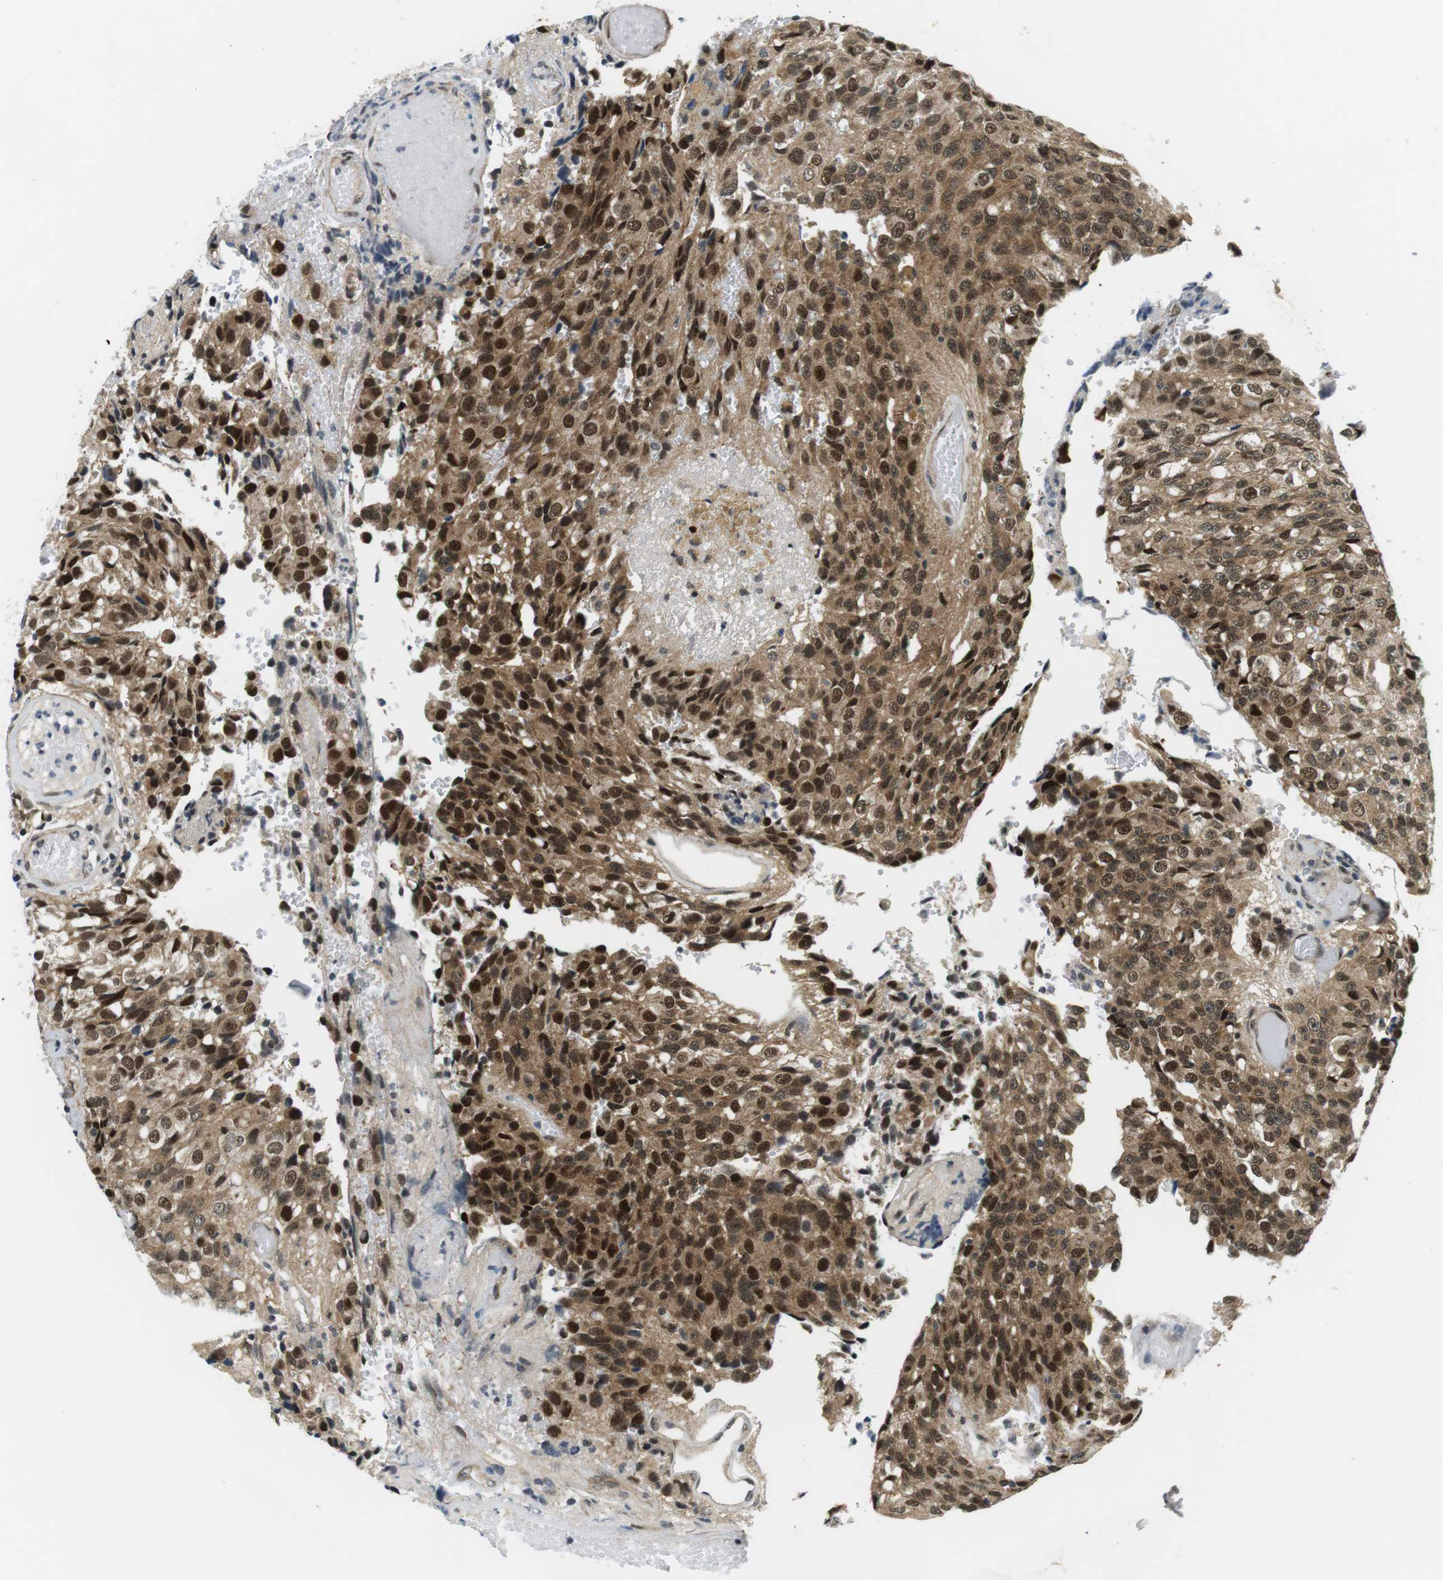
{"staining": {"intensity": "strong", "quantity": ">75%", "location": "cytoplasmic/membranous,nuclear"}, "tissue": "glioma", "cell_type": "Tumor cells", "image_type": "cancer", "snomed": [{"axis": "morphology", "description": "Glioma, malignant, High grade"}, {"axis": "topography", "description": "Brain"}], "caption": "DAB (3,3'-diaminobenzidine) immunohistochemical staining of glioma reveals strong cytoplasmic/membranous and nuclear protein staining in approximately >75% of tumor cells.", "gene": "CSNK2B", "patient": {"sex": "male", "age": 32}}